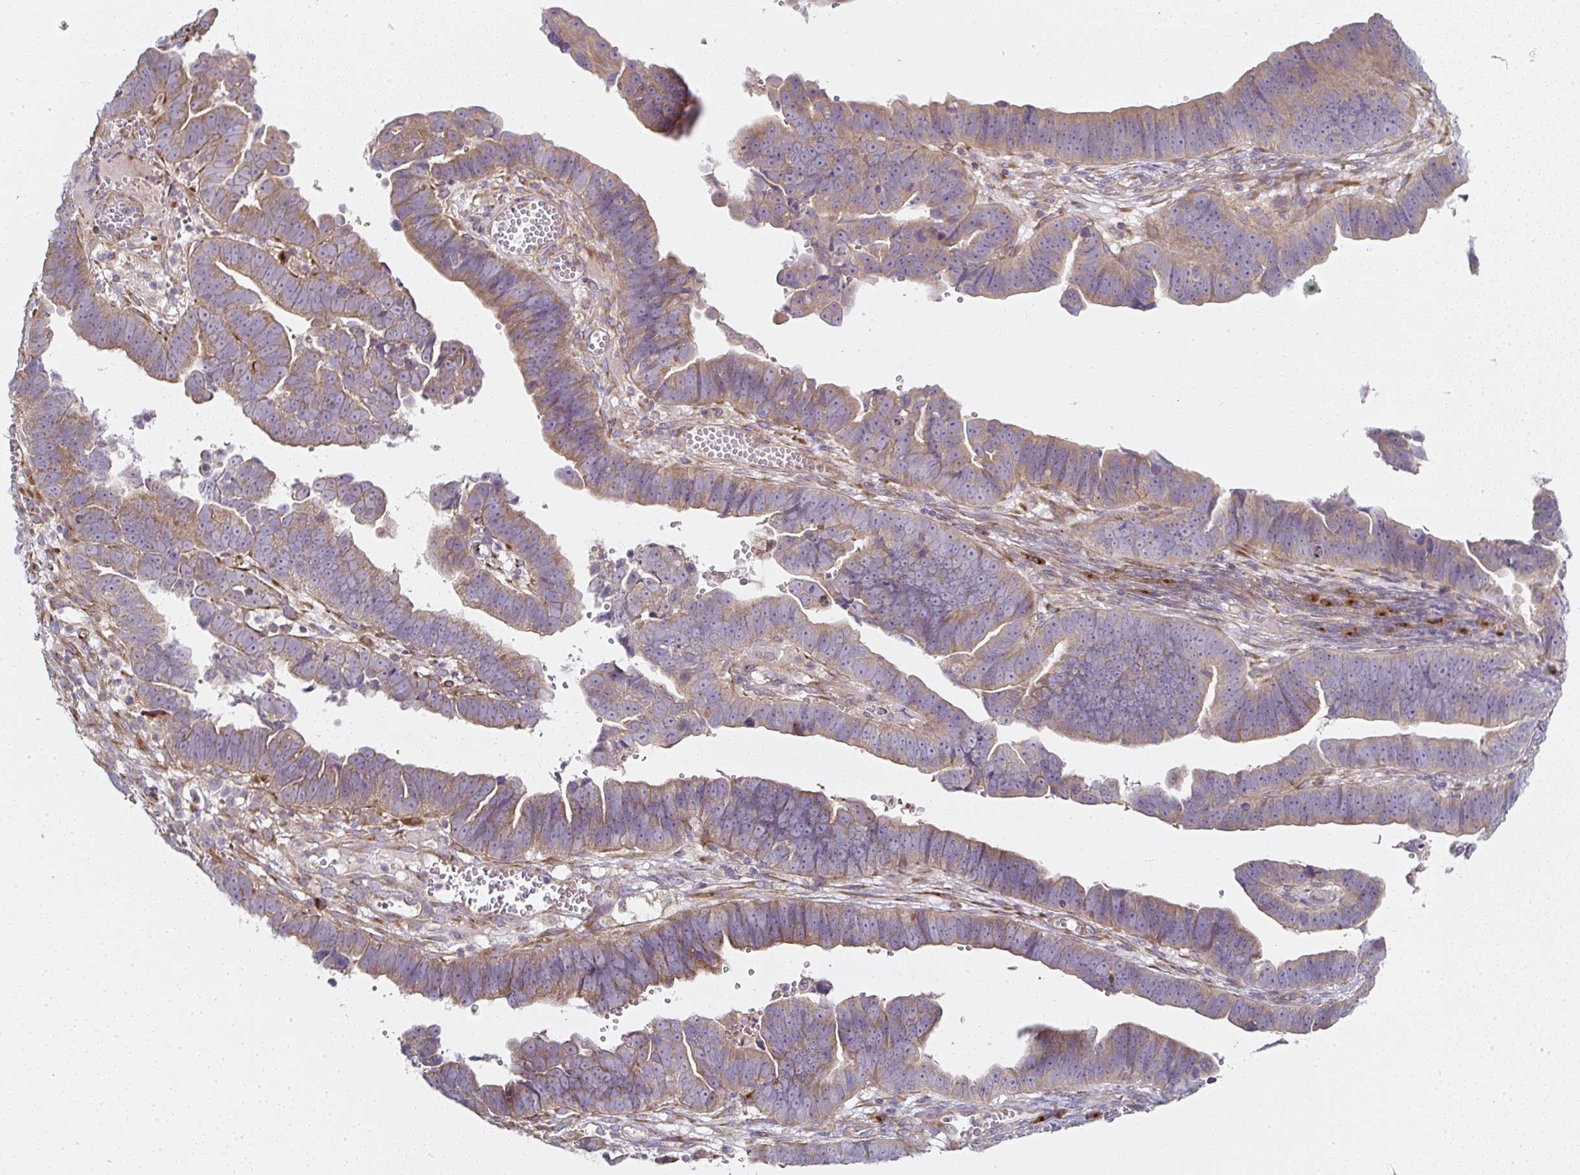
{"staining": {"intensity": "moderate", "quantity": "25%-75%", "location": "cytoplasmic/membranous"}, "tissue": "endometrial cancer", "cell_type": "Tumor cells", "image_type": "cancer", "snomed": [{"axis": "morphology", "description": "Adenocarcinoma, NOS"}, {"axis": "topography", "description": "Endometrium"}], "caption": "Human endometrial cancer stained with a protein marker shows moderate staining in tumor cells.", "gene": "MLX", "patient": {"sex": "female", "age": 75}}